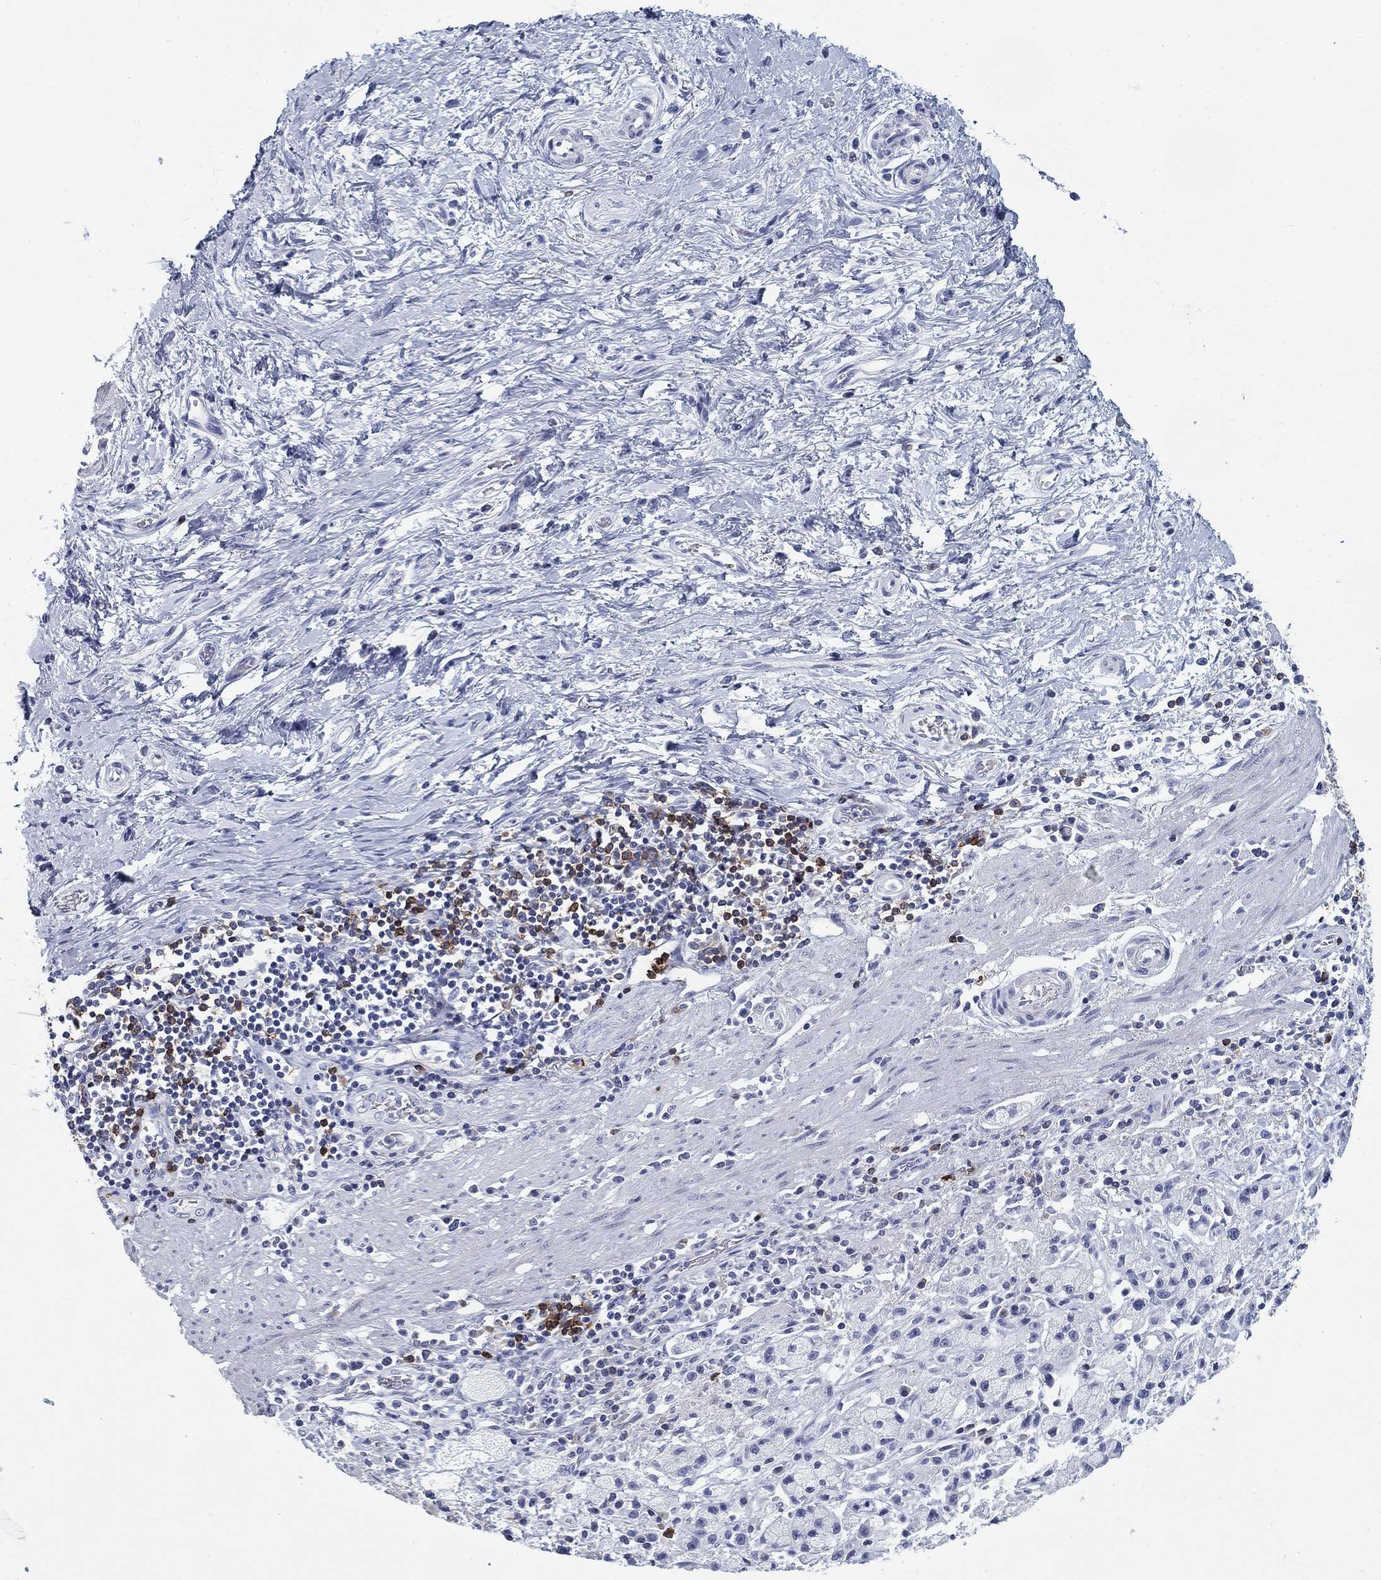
{"staining": {"intensity": "negative", "quantity": "none", "location": "none"}, "tissue": "stomach cancer", "cell_type": "Tumor cells", "image_type": "cancer", "snomed": [{"axis": "morphology", "description": "Adenocarcinoma, NOS"}, {"axis": "topography", "description": "Stomach"}], "caption": "Tumor cells are negative for brown protein staining in stomach cancer. (Brightfield microscopy of DAB IHC at high magnification).", "gene": "CD79B", "patient": {"sex": "male", "age": 58}}